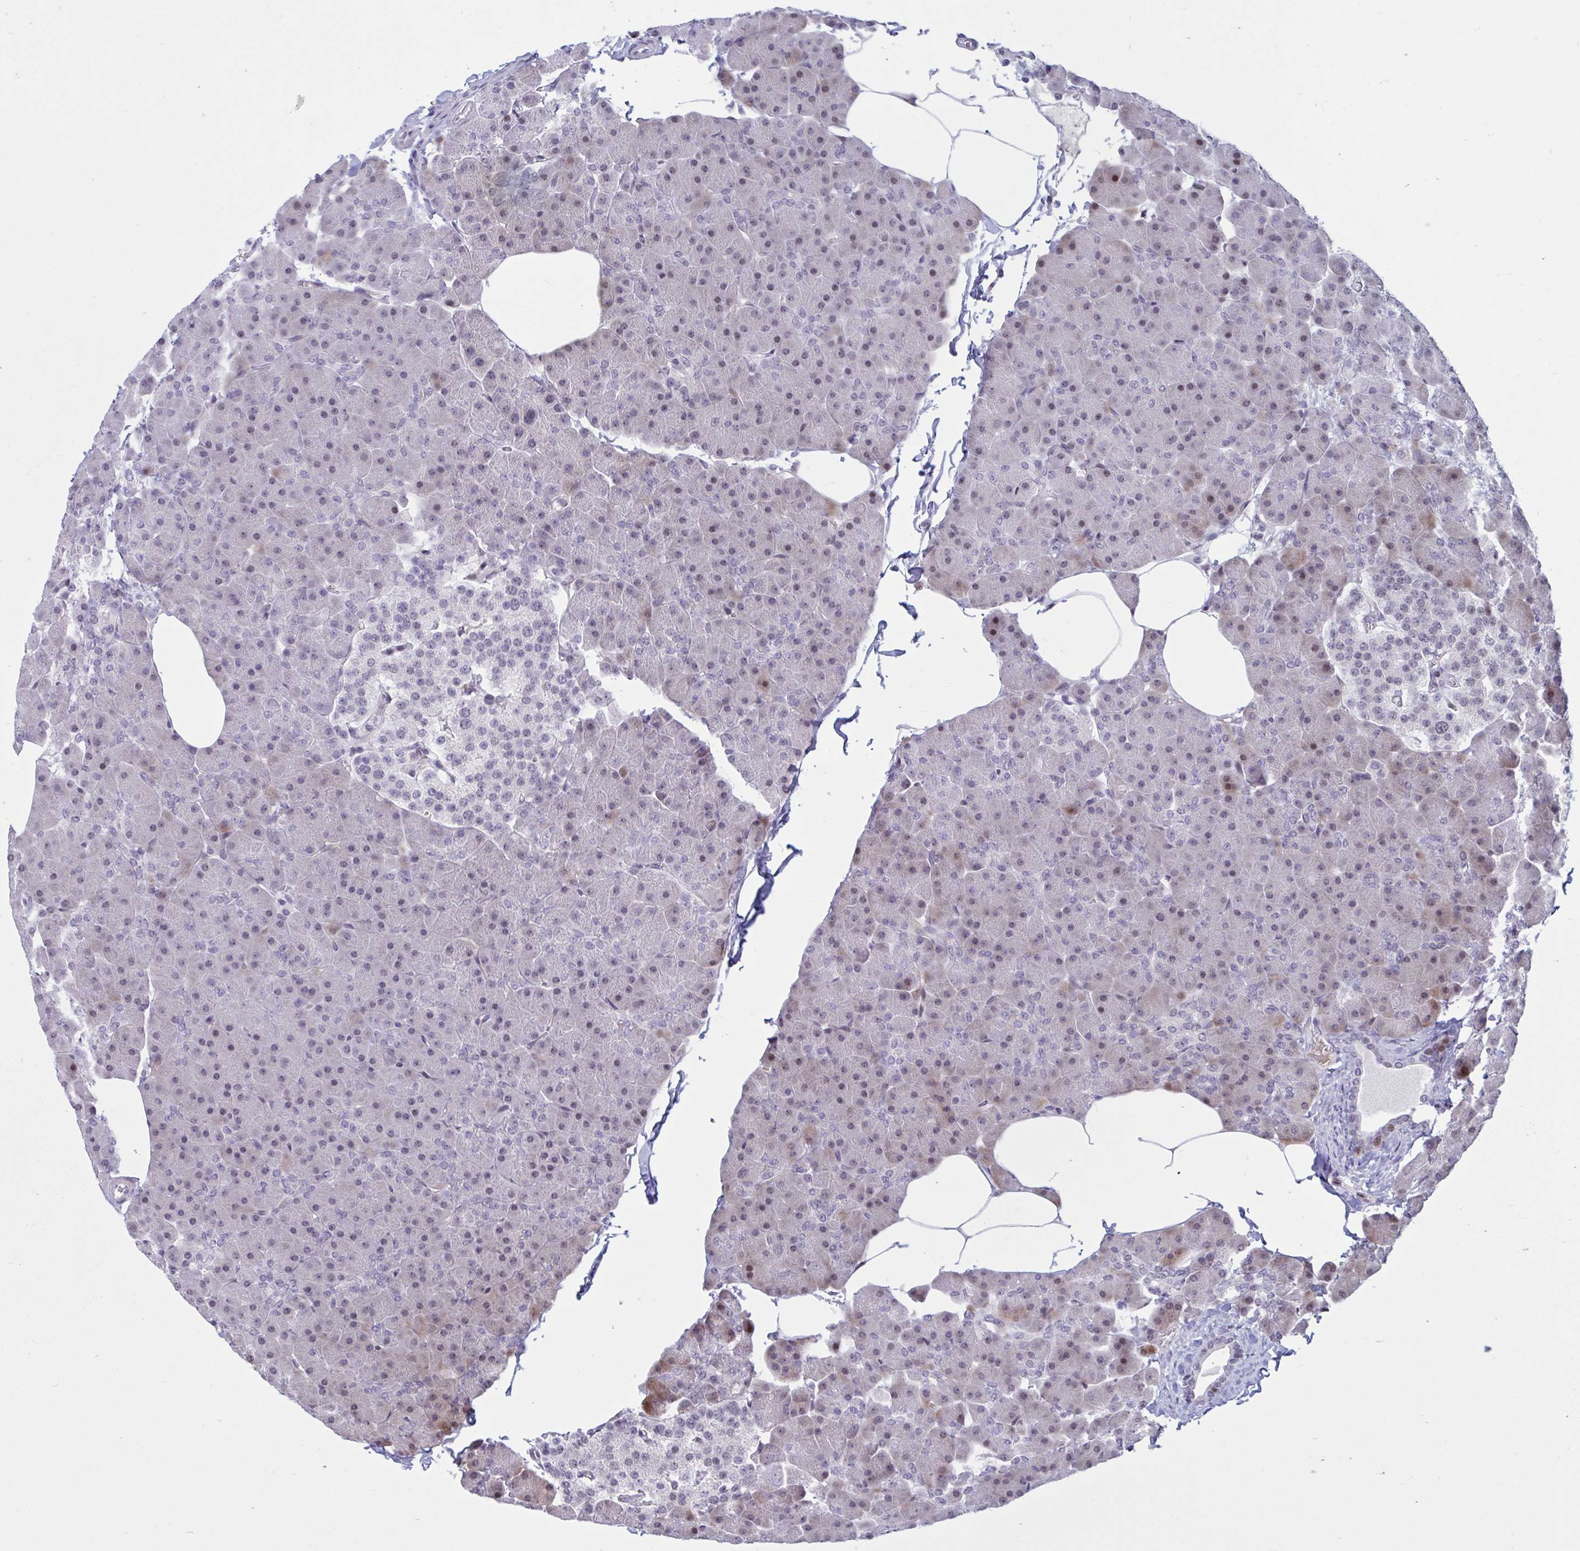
{"staining": {"intensity": "moderate", "quantity": "<25%", "location": "cytoplasmic/membranous,nuclear"}, "tissue": "pancreas", "cell_type": "Exocrine glandular cells", "image_type": "normal", "snomed": [{"axis": "morphology", "description": "Normal tissue, NOS"}, {"axis": "topography", "description": "Pancreas"}], "caption": "DAB immunohistochemical staining of unremarkable pancreas exhibits moderate cytoplasmic/membranous,nuclear protein staining in approximately <25% of exocrine glandular cells. Immunohistochemistry (ihc) stains the protein of interest in brown and the nuclei are stained blue.", "gene": "RBL1", "patient": {"sex": "male", "age": 35}}